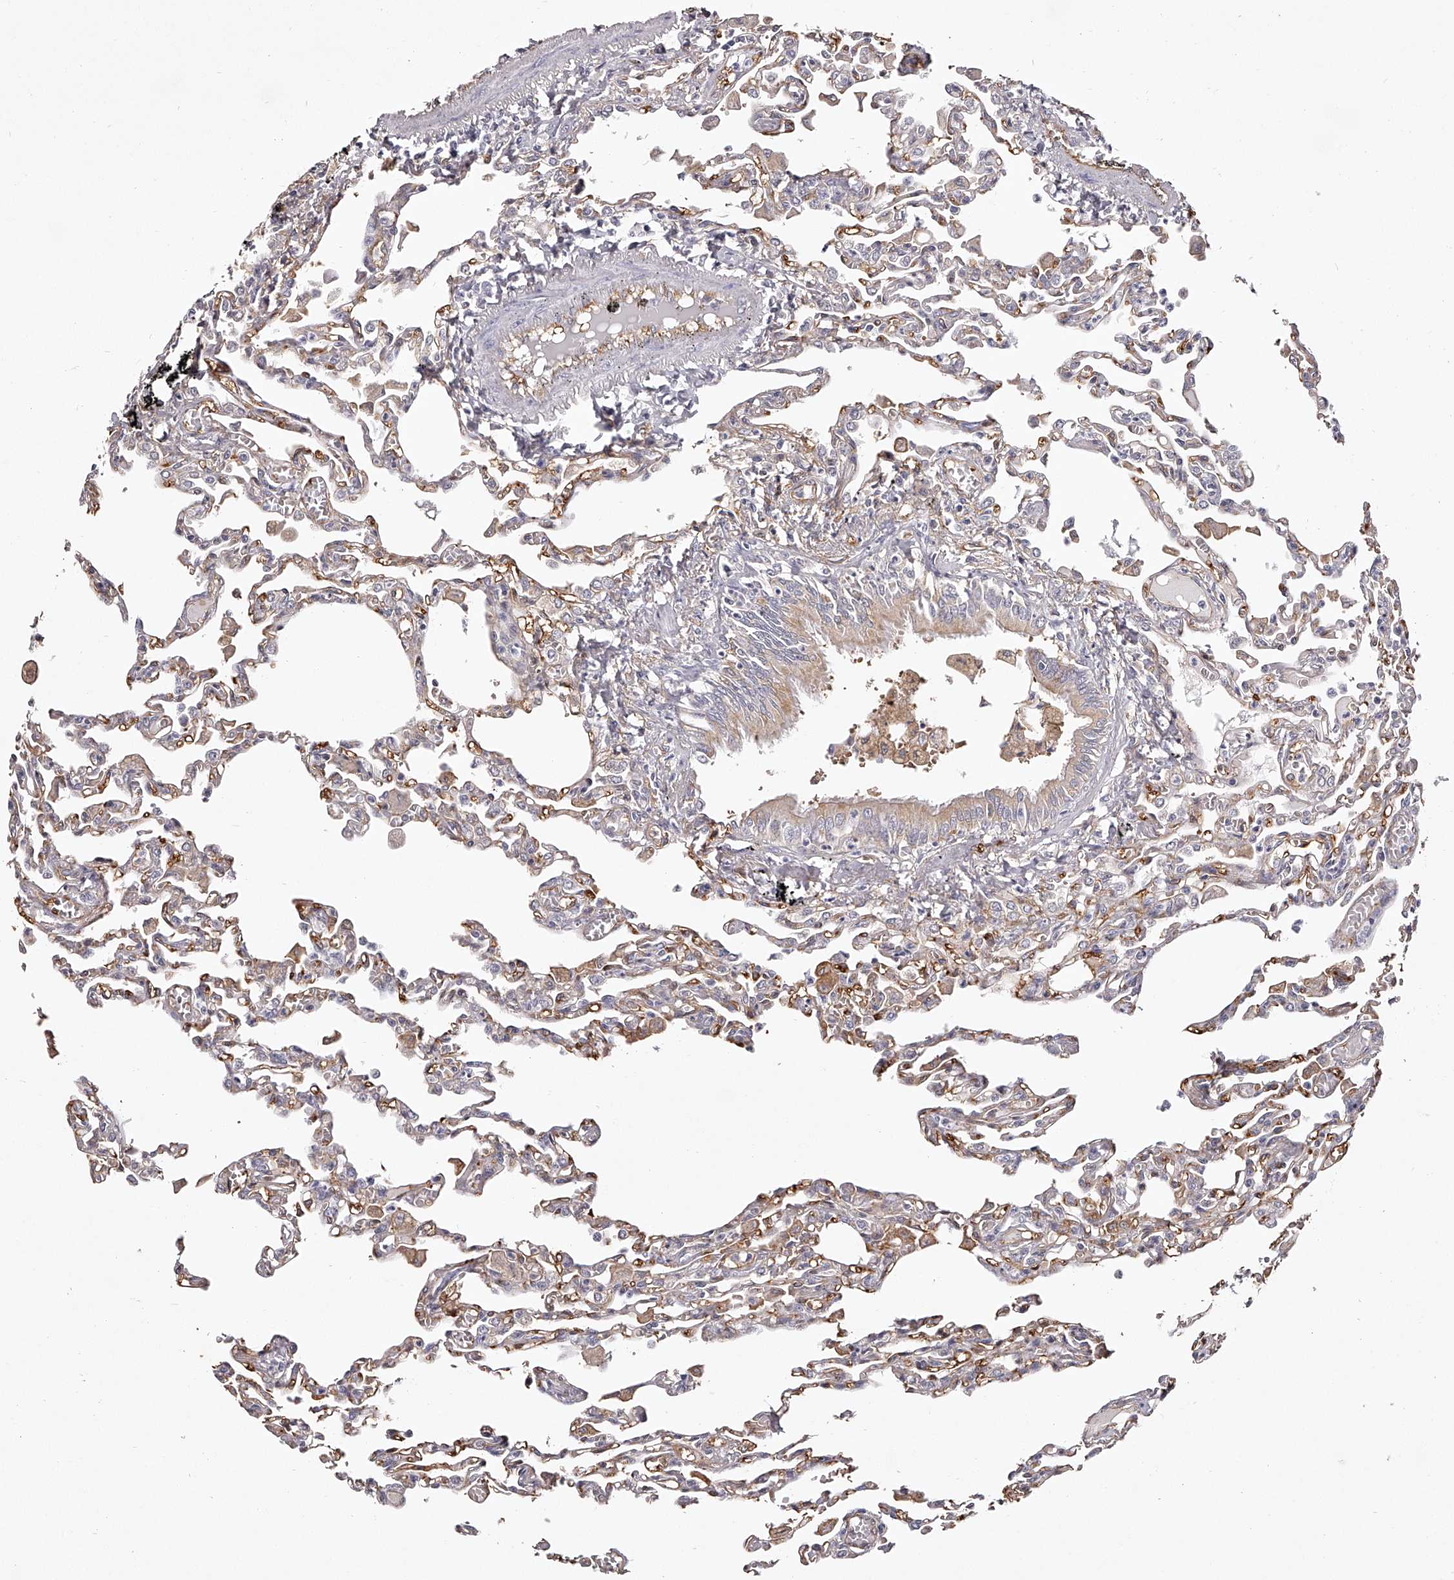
{"staining": {"intensity": "moderate", "quantity": "<25%", "location": "cytoplasmic/membranous"}, "tissue": "lung", "cell_type": "Alveolar cells", "image_type": "normal", "snomed": [{"axis": "morphology", "description": "Normal tissue, NOS"}, {"axis": "topography", "description": "Bronchus"}, {"axis": "topography", "description": "Lung"}], "caption": "High-magnification brightfield microscopy of benign lung stained with DAB (brown) and counterstained with hematoxylin (blue). alveolar cells exhibit moderate cytoplasmic/membranous staining is identified in approximately<25% of cells.", "gene": "LAP3", "patient": {"sex": "female", "age": 49}}